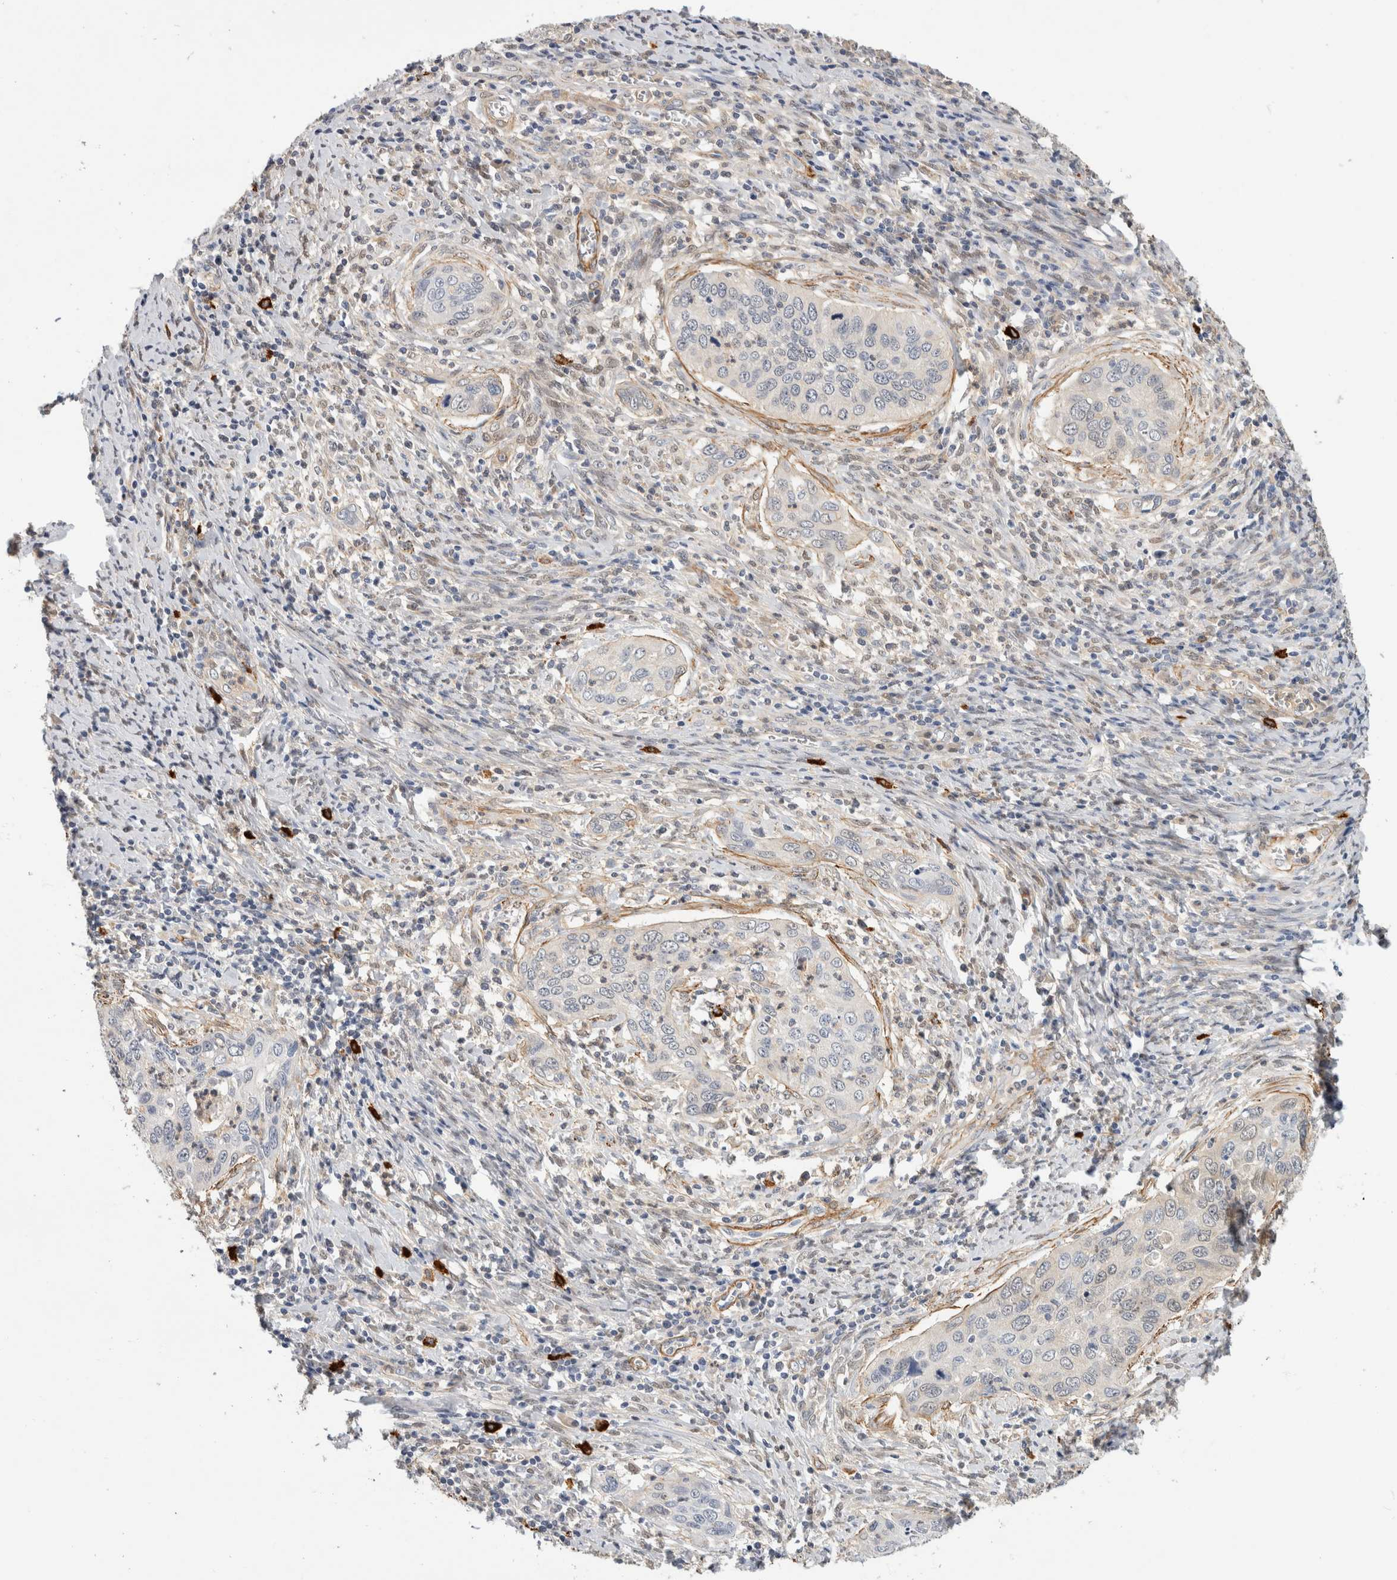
{"staining": {"intensity": "negative", "quantity": "none", "location": "none"}, "tissue": "cervical cancer", "cell_type": "Tumor cells", "image_type": "cancer", "snomed": [{"axis": "morphology", "description": "Squamous cell carcinoma, NOS"}, {"axis": "topography", "description": "Cervix"}], "caption": "DAB immunohistochemical staining of human cervical cancer (squamous cell carcinoma) shows no significant expression in tumor cells.", "gene": "PGM1", "patient": {"sex": "female", "age": 53}}